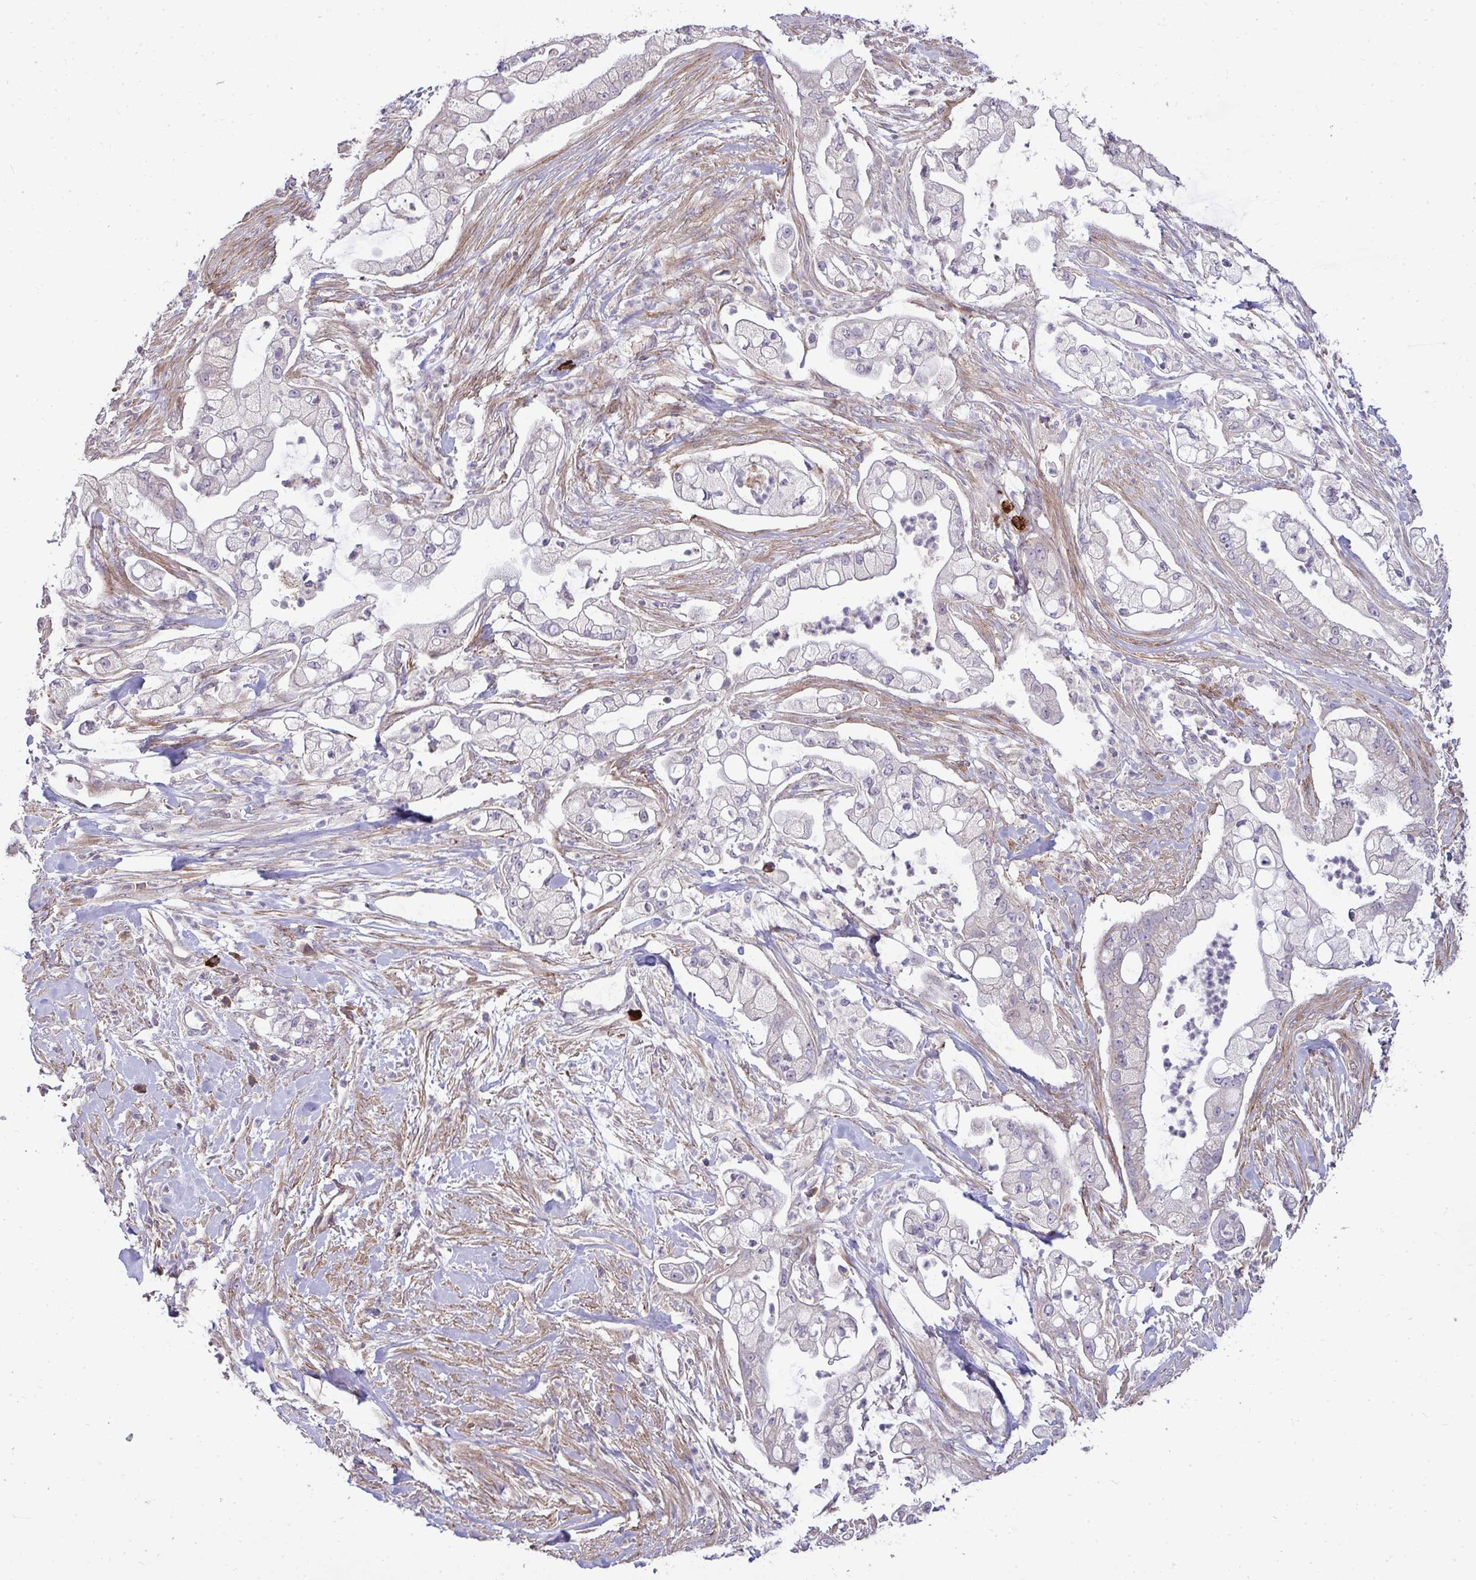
{"staining": {"intensity": "negative", "quantity": "none", "location": "none"}, "tissue": "pancreatic cancer", "cell_type": "Tumor cells", "image_type": "cancer", "snomed": [{"axis": "morphology", "description": "Adenocarcinoma, NOS"}, {"axis": "topography", "description": "Pancreas"}], "caption": "This is a histopathology image of immunohistochemistry staining of pancreatic cancer (adenocarcinoma), which shows no expression in tumor cells.", "gene": "SH2D1B", "patient": {"sex": "female", "age": 69}}